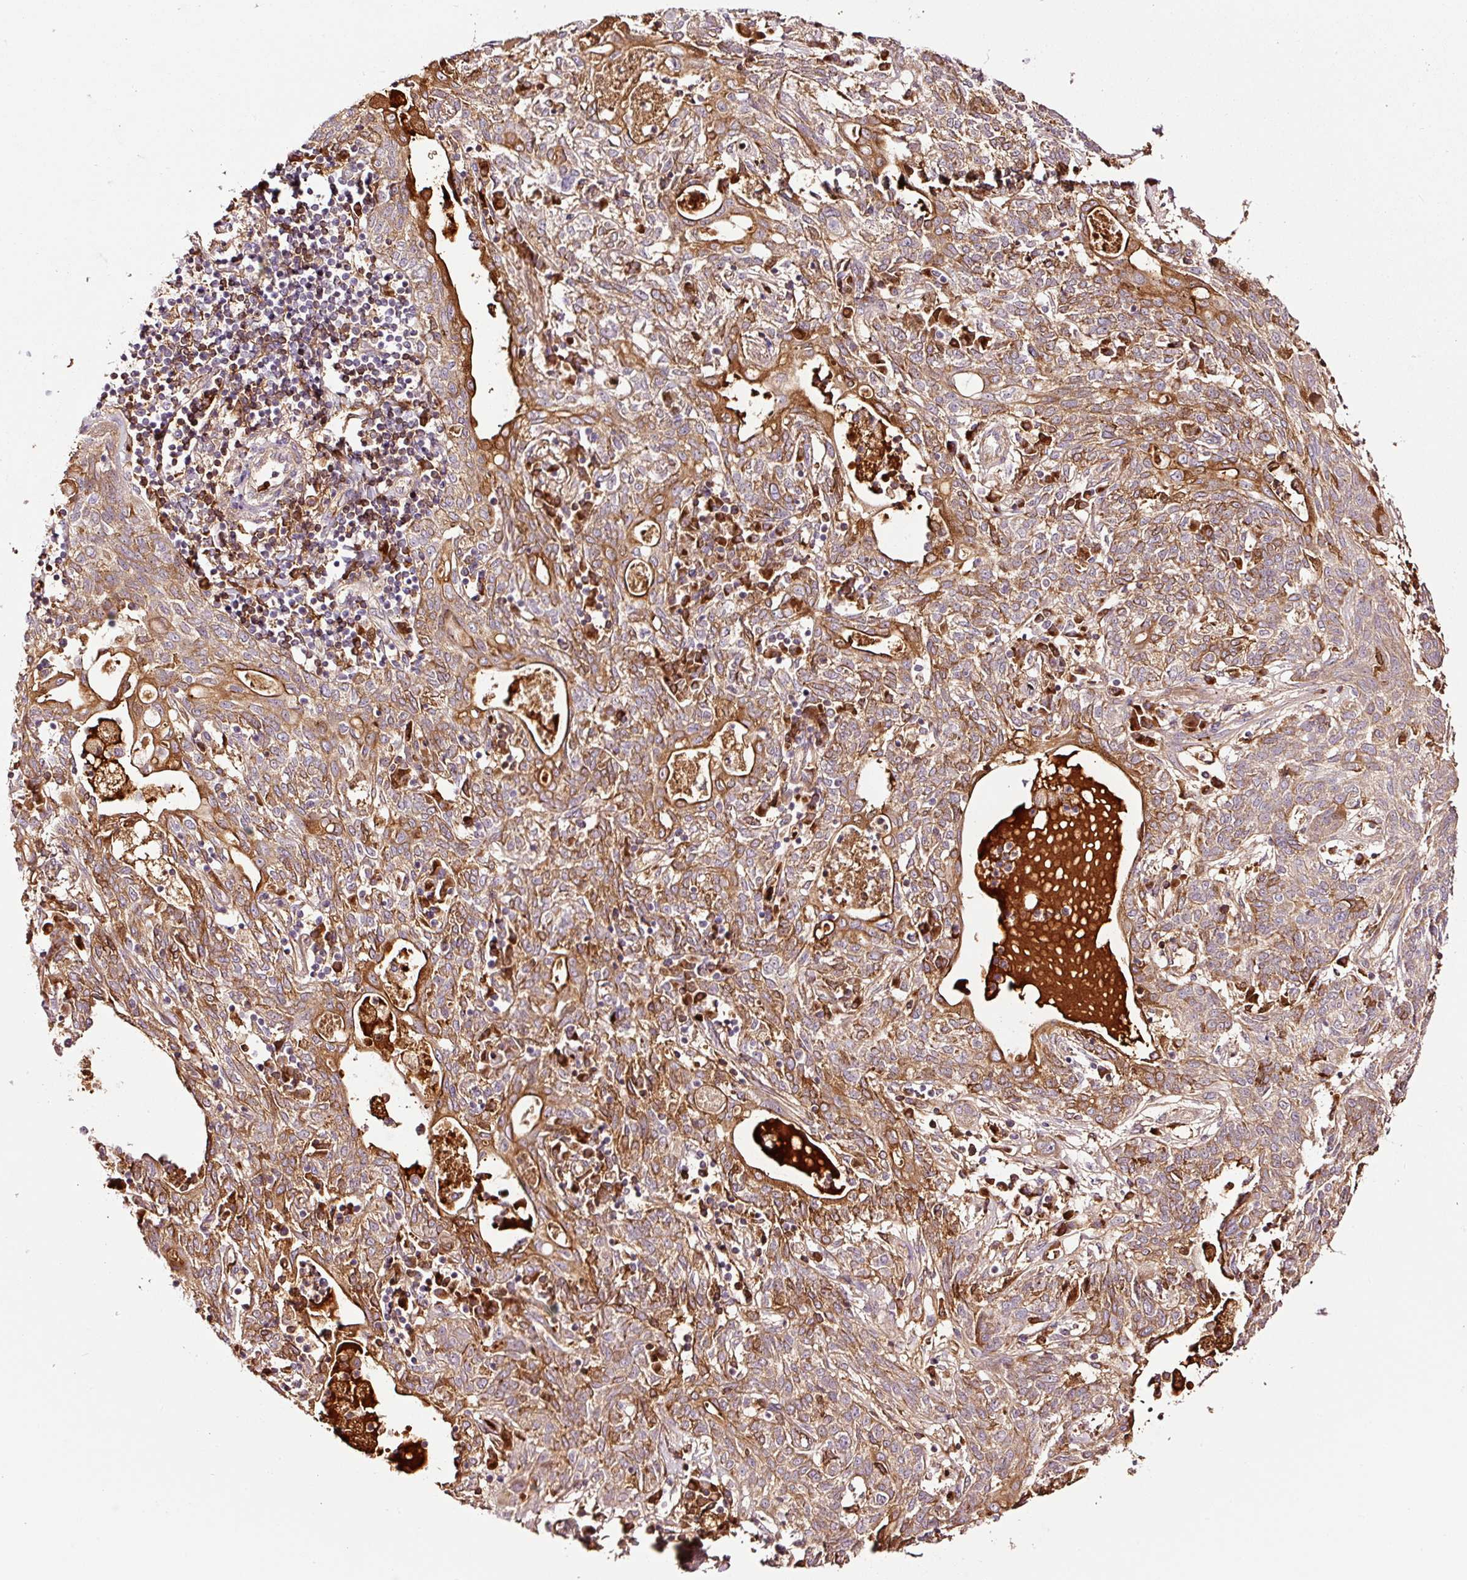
{"staining": {"intensity": "moderate", "quantity": ">75%", "location": "cytoplasmic/membranous"}, "tissue": "lung cancer", "cell_type": "Tumor cells", "image_type": "cancer", "snomed": [{"axis": "morphology", "description": "Squamous cell carcinoma, NOS"}, {"axis": "topography", "description": "Lung"}], "caption": "Immunohistochemistry staining of lung cancer (squamous cell carcinoma), which shows medium levels of moderate cytoplasmic/membranous expression in about >75% of tumor cells indicating moderate cytoplasmic/membranous protein positivity. The staining was performed using DAB (3,3'-diaminobenzidine) (brown) for protein detection and nuclei were counterstained in hematoxylin (blue).", "gene": "PGLYRP2", "patient": {"sex": "female", "age": 70}}